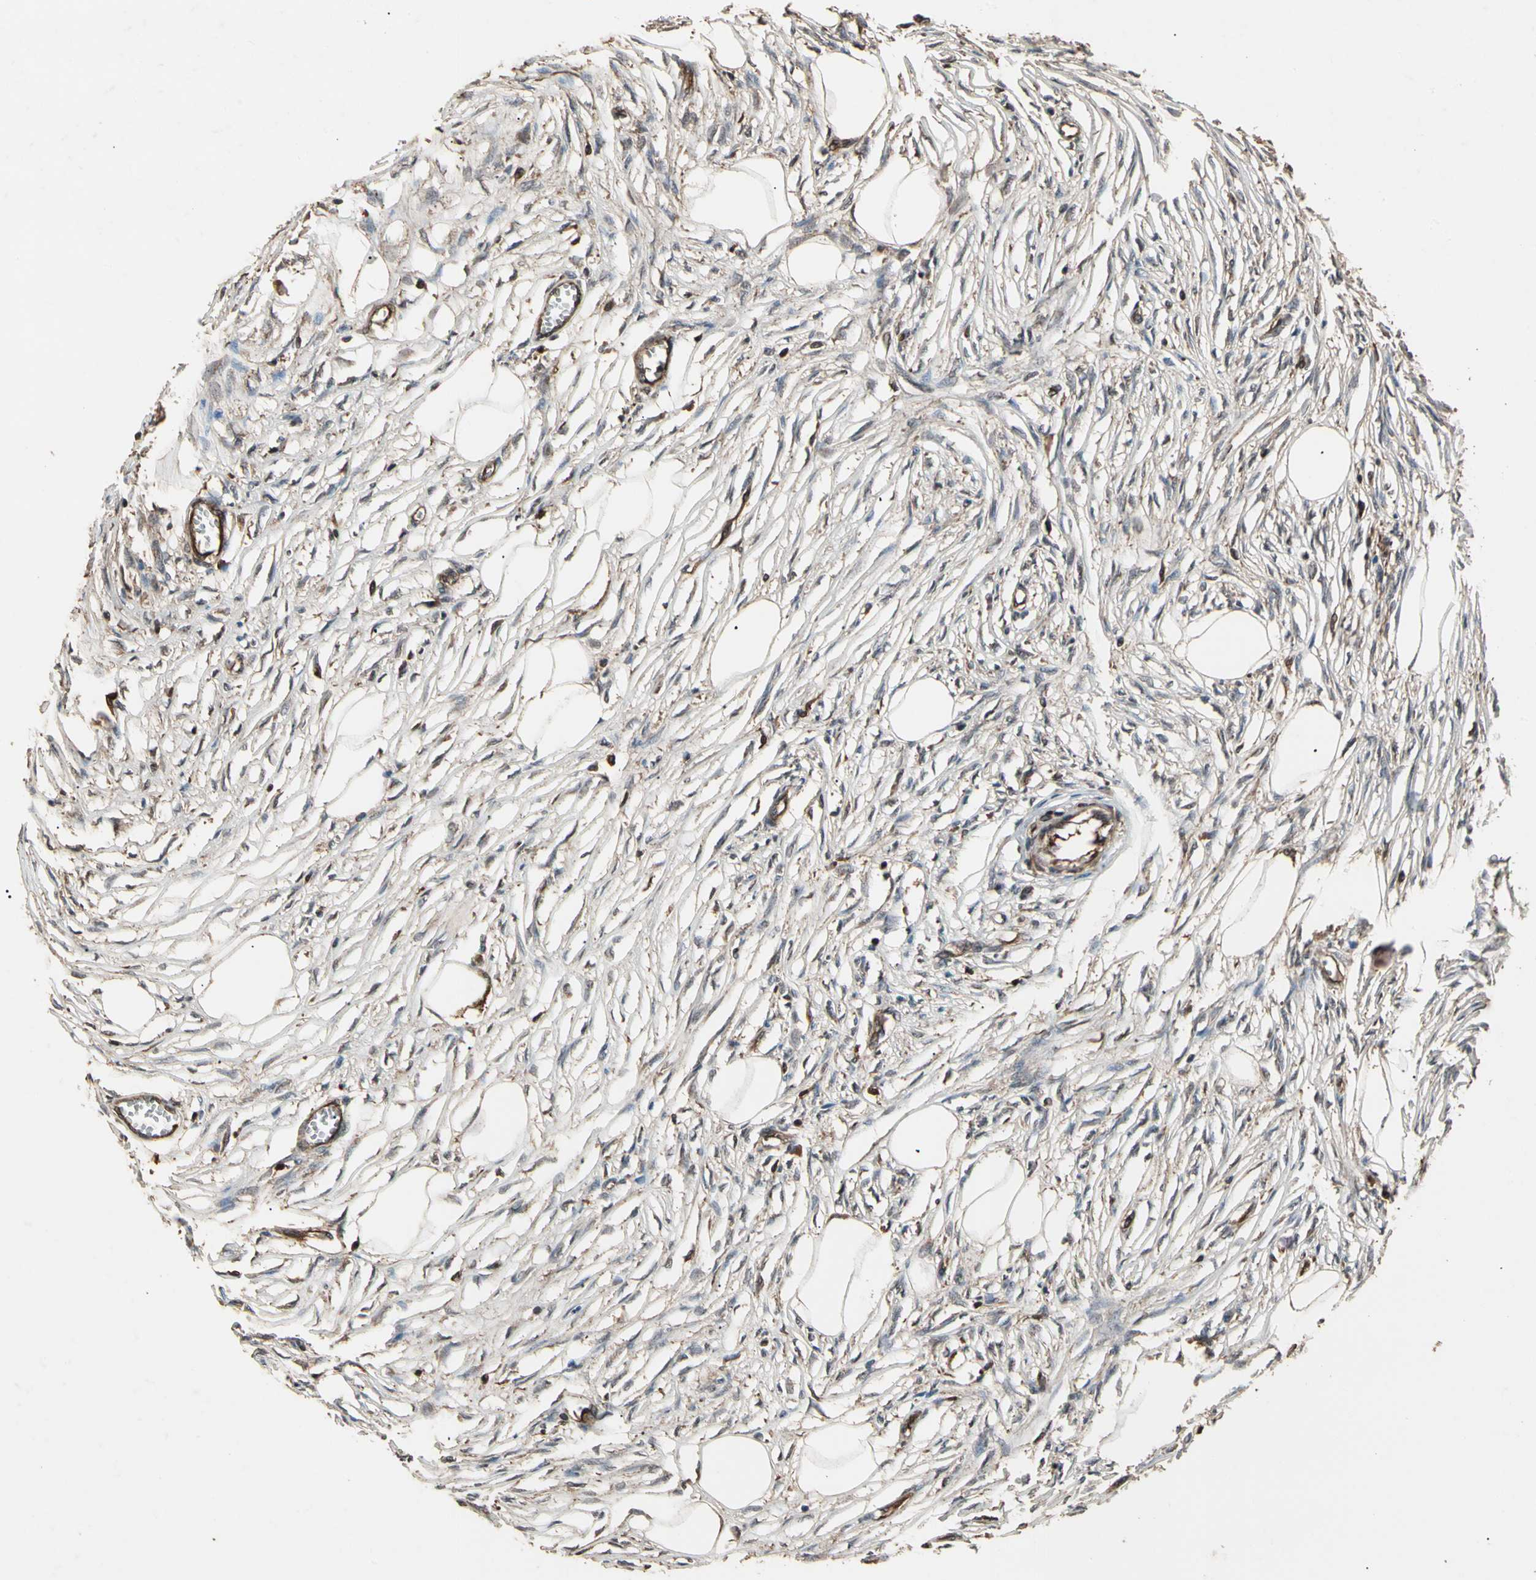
{"staining": {"intensity": "weak", "quantity": "25%-75%", "location": "cytoplasmic/membranous"}, "tissue": "adipose tissue", "cell_type": "Adipocytes", "image_type": "normal", "snomed": [{"axis": "morphology", "description": "Normal tissue, NOS"}, {"axis": "morphology", "description": "Sarcoma, NOS"}, {"axis": "topography", "description": "Skin"}, {"axis": "topography", "description": "Soft tissue"}], "caption": "Immunohistochemical staining of benign human adipose tissue shows weak cytoplasmic/membranous protein expression in about 25%-75% of adipocytes.", "gene": "AGBL2", "patient": {"sex": "female", "age": 51}}